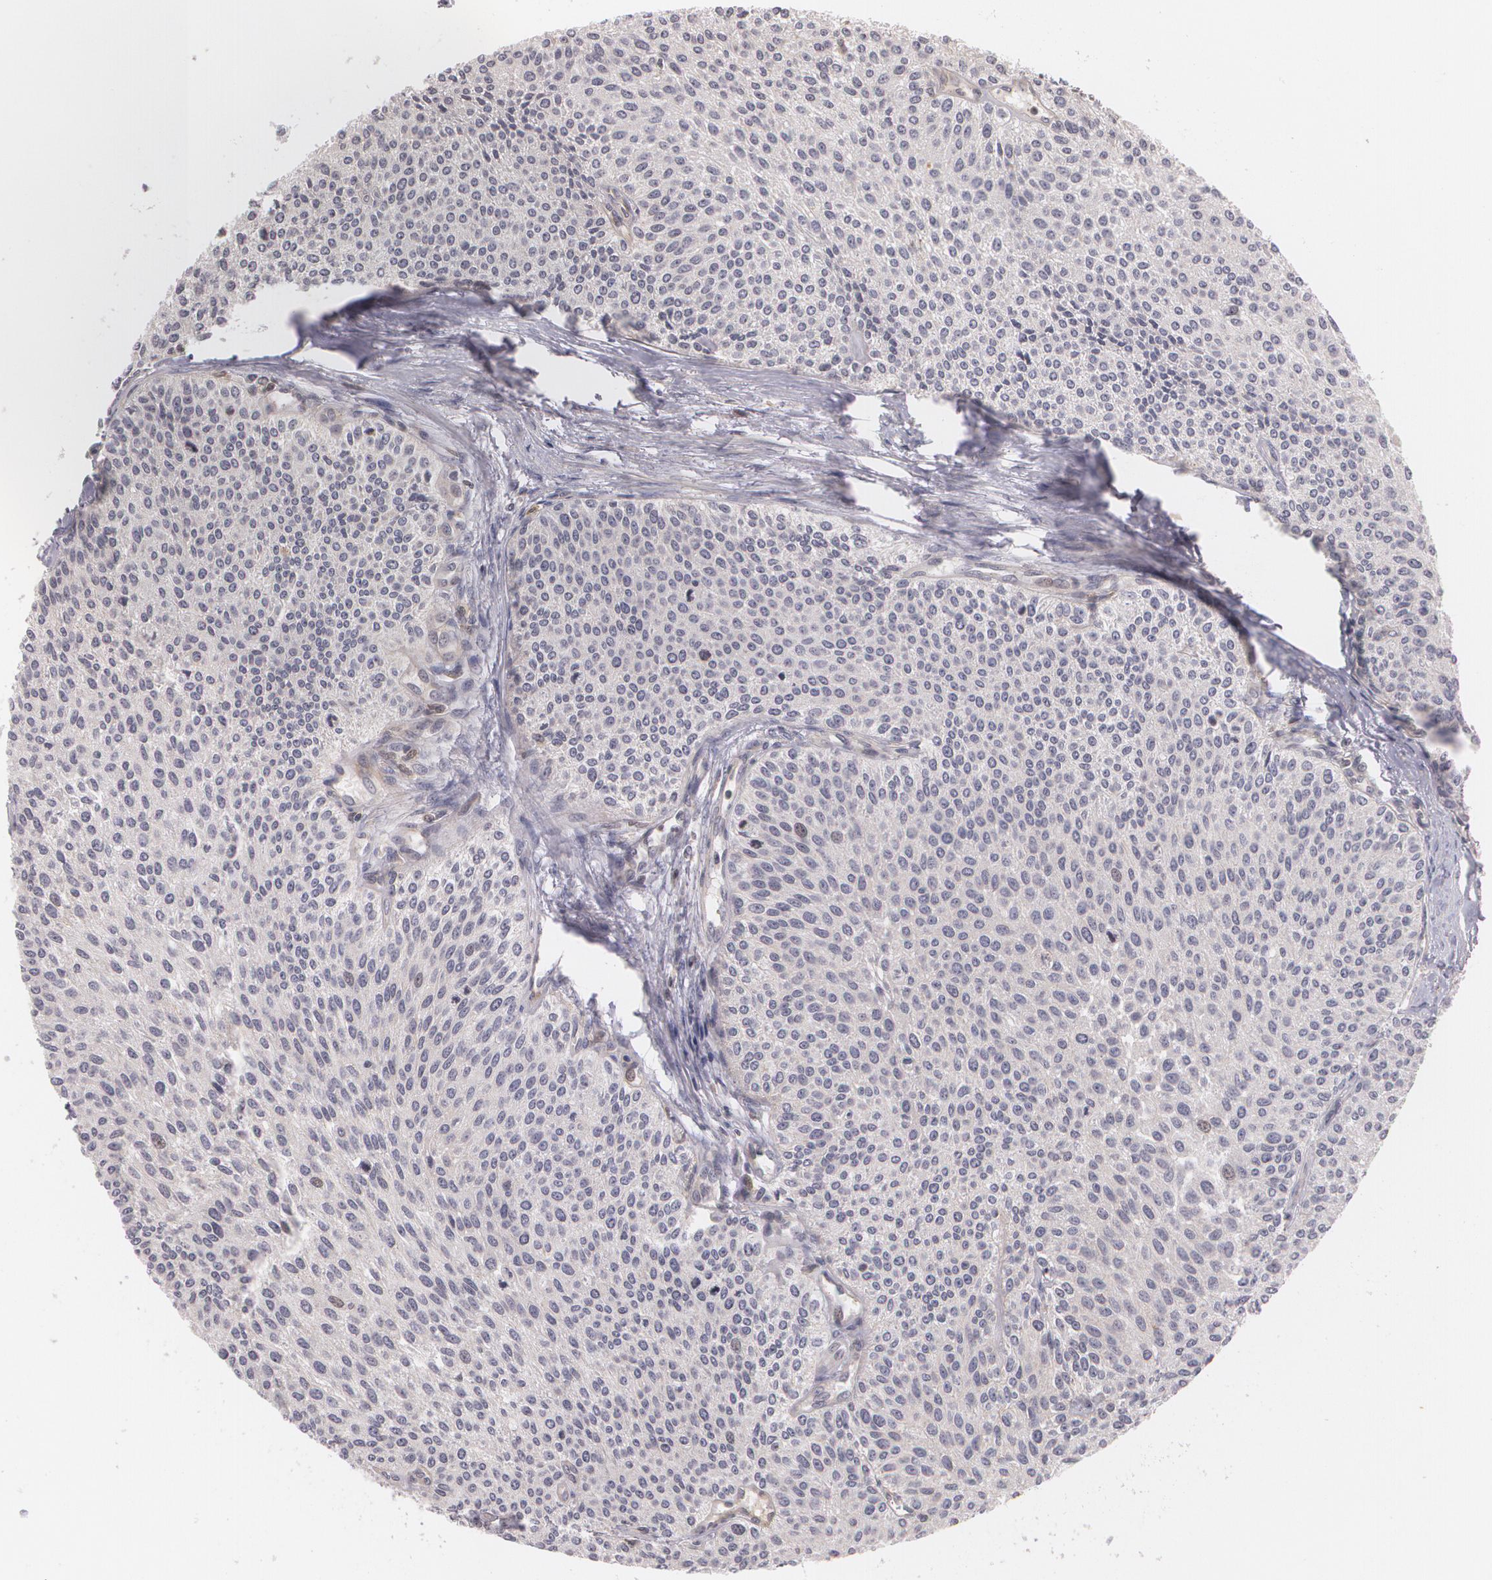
{"staining": {"intensity": "weak", "quantity": "<25%", "location": "nuclear"}, "tissue": "urothelial cancer", "cell_type": "Tumor cells", "image_type": "cancer", "snomed": [{"axis": "morphology", "description": "Urothelial carcinoma, Low grade"}, {"axis": "topography", "description": "Urinary bladder"}], "caption": "Immunohistochemistry (IHC) micrograph of urothelial cancer stained for a protein (brown), which demonstrates no expression in tumor cells.", "gene": "VAV3", "patient": {"sex": "female", "age": 73}}